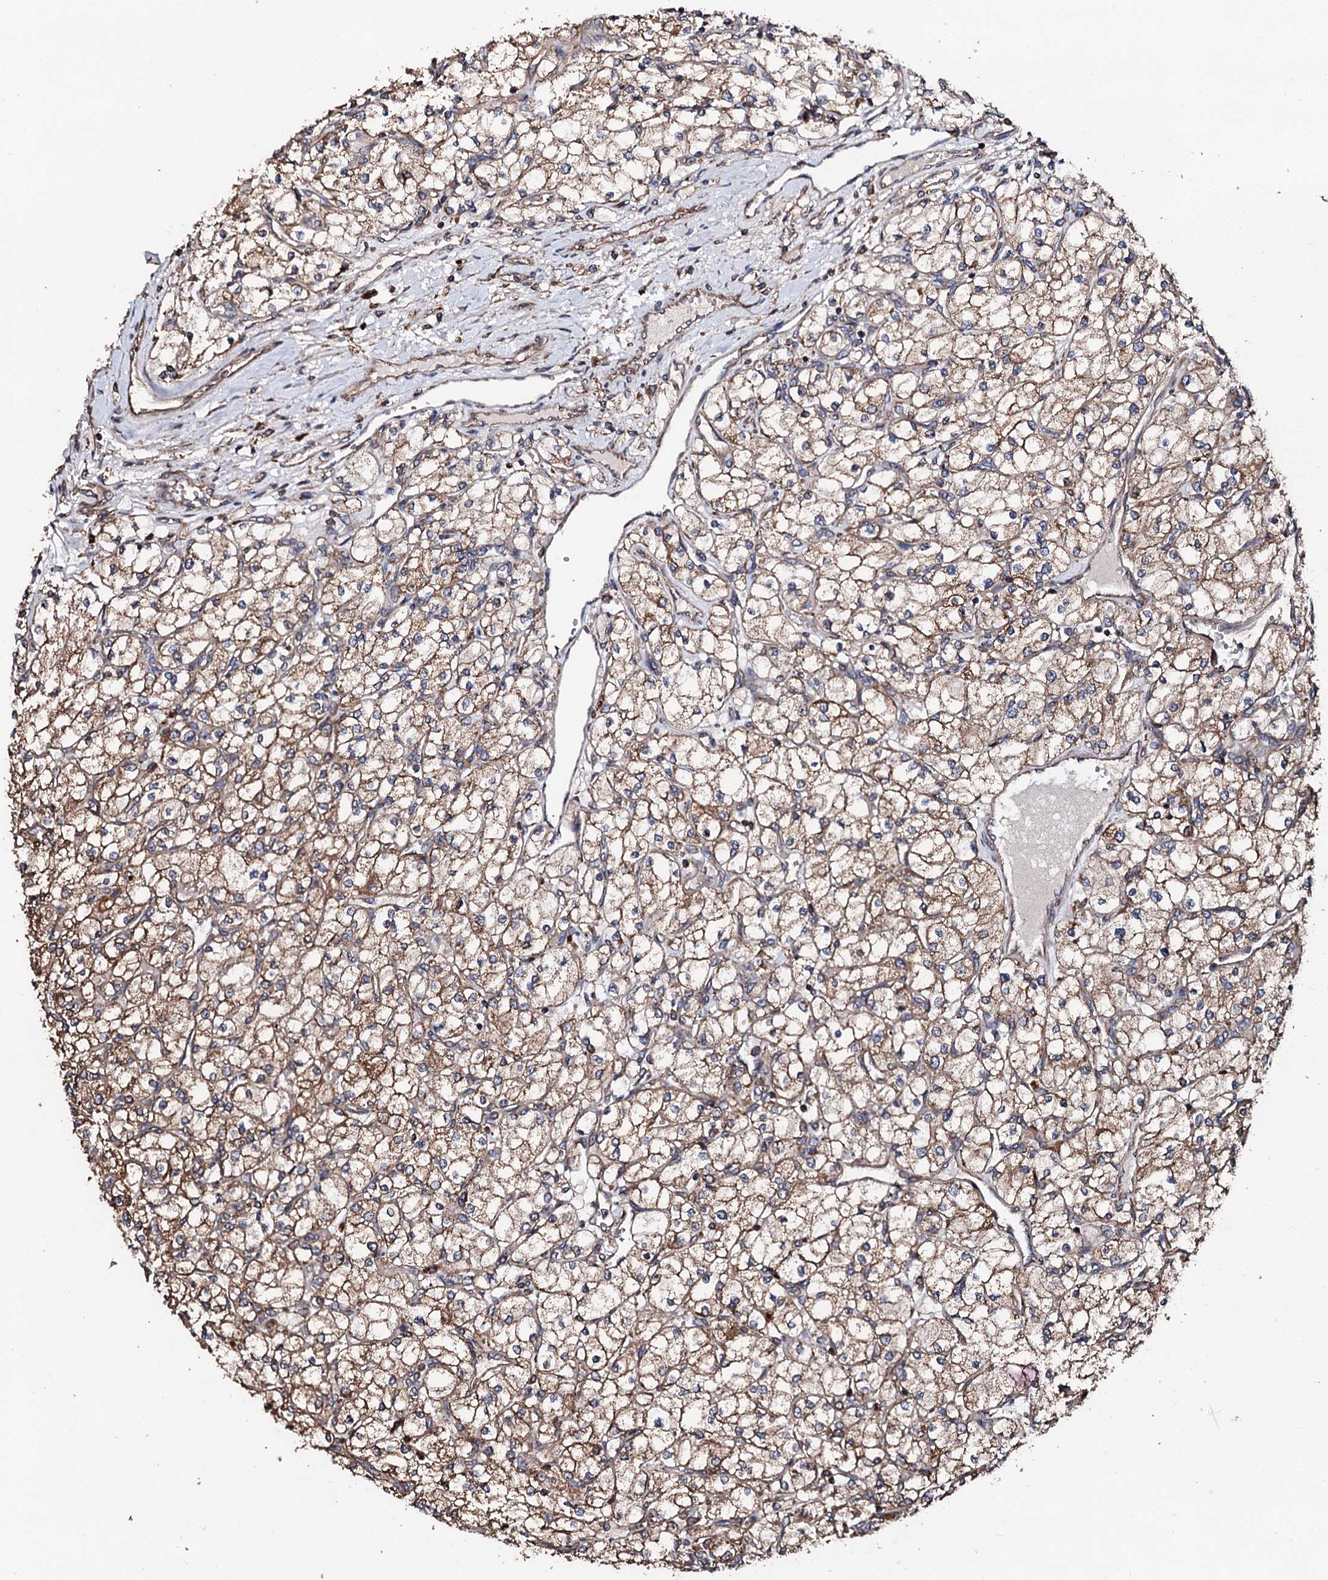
{"staining": {"intensity": "moderate", "quantity": ">75%", "location": "cytoplasmic/membranous"}, "tissue": "renal cancer", "cell_type": "Tumor cells", "image_type": "cancer", "snomed": [{"axis": "morphology", "description": "Adenocarcinoma, NOS"}, {"axis": "topography", "description": "Kidney"}], "caption": "Immunohistochemical staining of renal cancer displays moderate cytoplasmic/membranous protein positivity in about >75% of tumor cells. The protein is shown in brown color, while the nuclei are stained blue.", "gene": "CKAP5", "patient": {"sex": "male", "age": 80}}